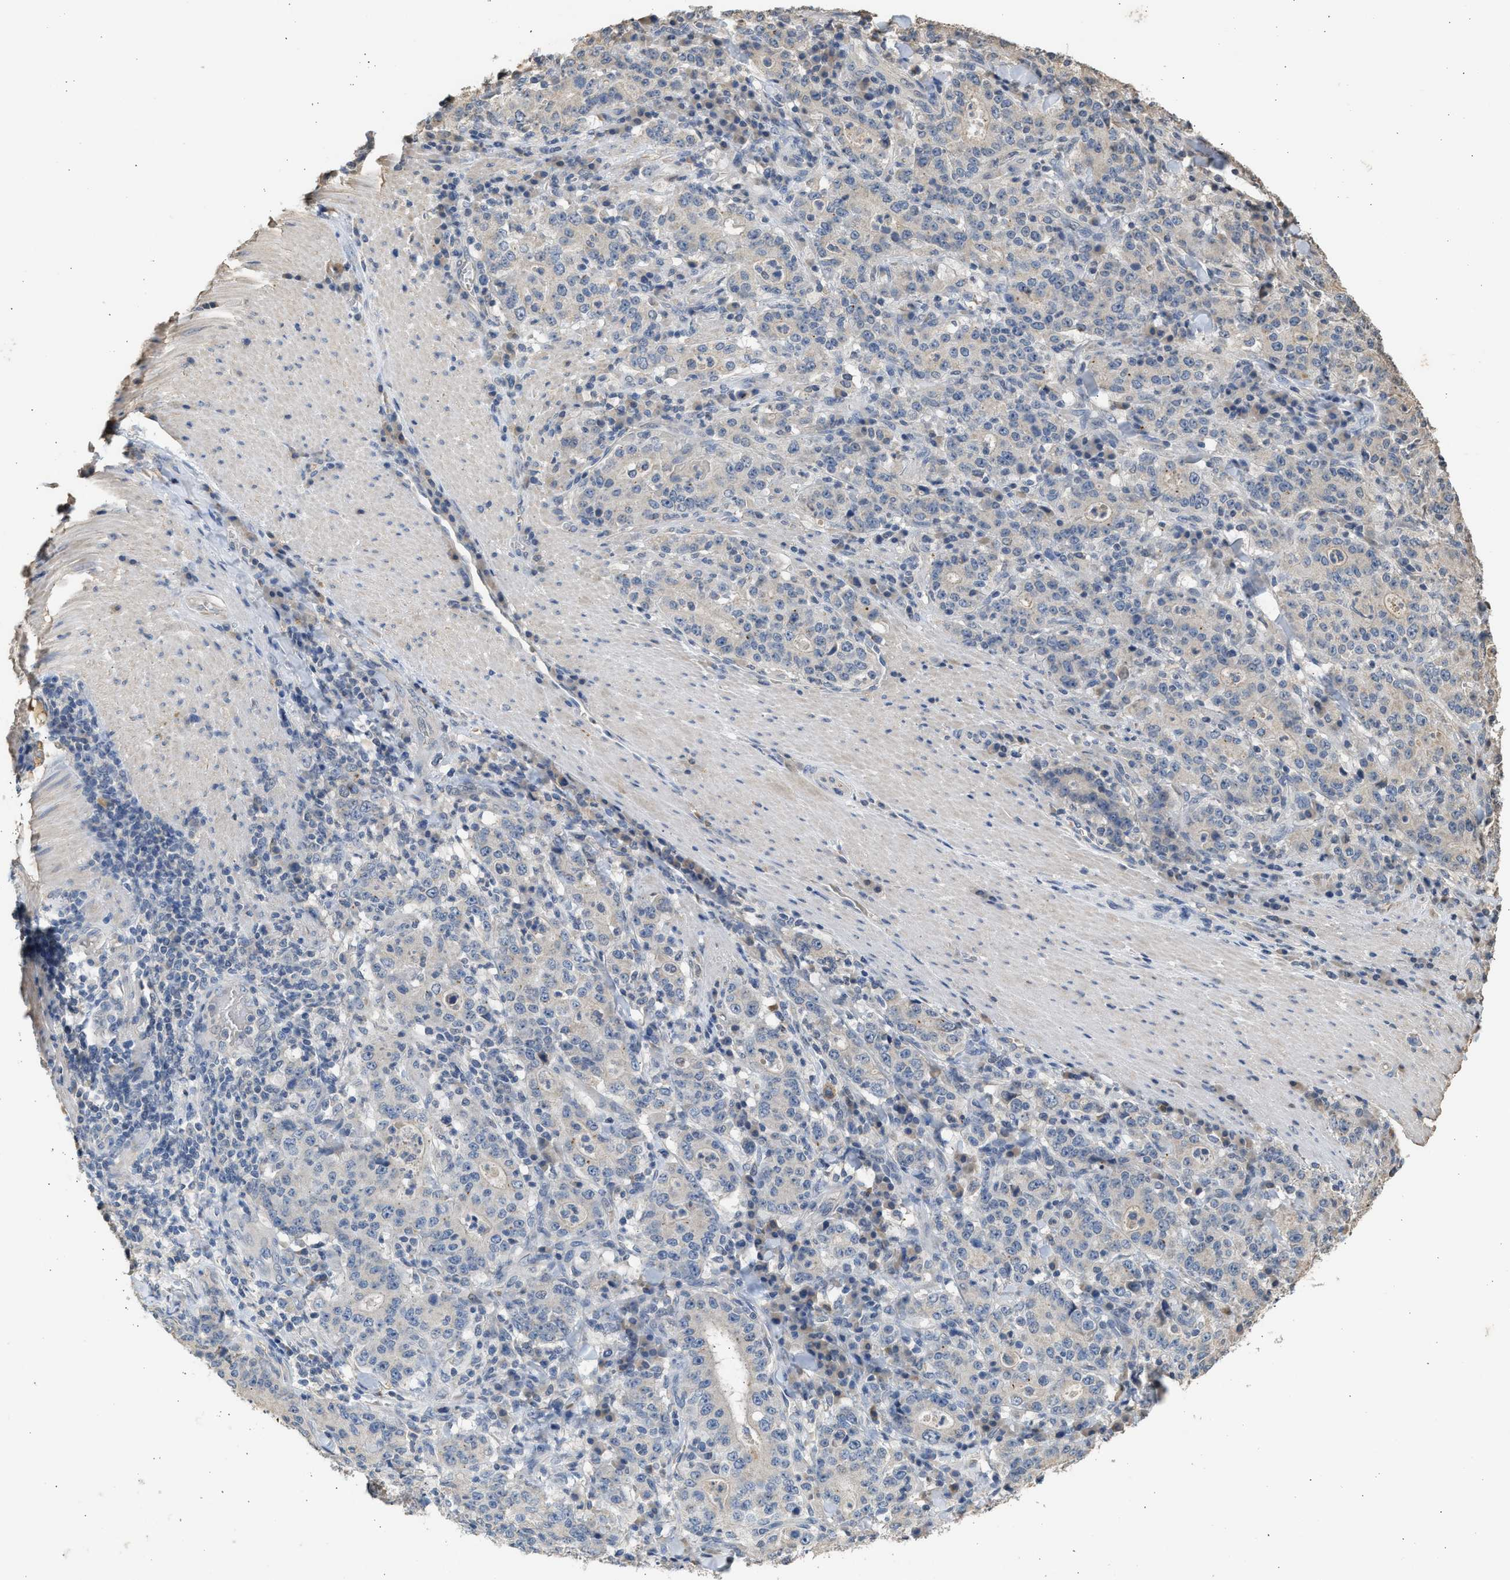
{"staining": {"intensity": "negative", "quantity": "none", "location": "none"}, "tissue": "stomach cancer", "cell_type": "Tumor cells", "image_type": "cancer", "snomed": [{"axis": "morphology", "description": "Normal tissue, NOS"}, {"axis": "morphology", "description": "Adenocarcinoma, NOS"}, {"axis": "topography", "description": "Stomach, upper"}, {"axis": "topography", "description": "Stomach"}], "caption": "The image displays no staining of tumor cells in stomach adenocarcinoma. (Brightfield microscopy of DAB (3,3'-diaminobenzidine) immunohistochemistry at high magnification).", "gene": "SULT2A1", "patient": {"sex": "male", "age": 59}}